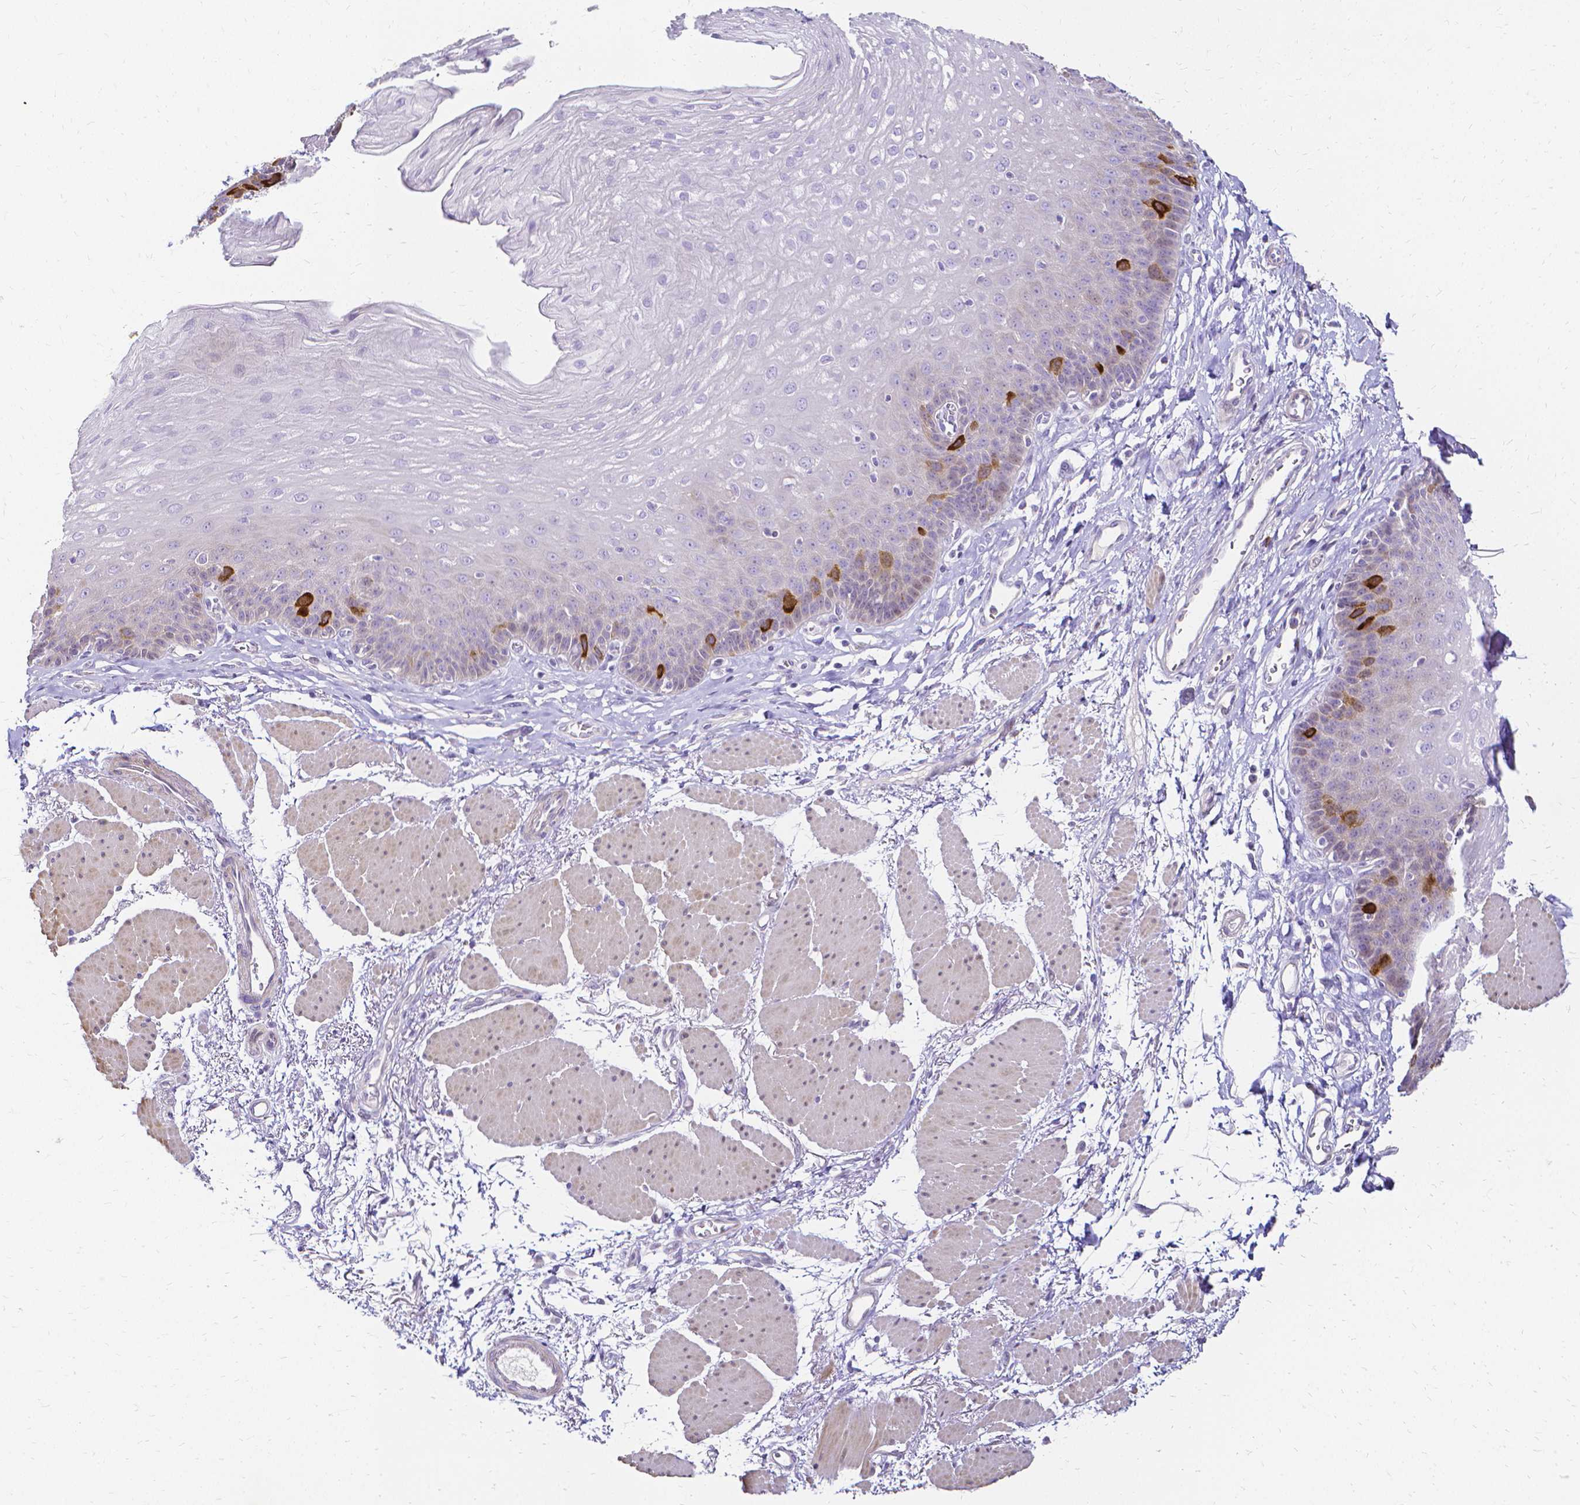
{"staining": {"intensity": "strong", "quantity": "<25%", "location": "cytoplasmic/membranous"}, "tissue": "esophagus", "cell_type": "Squamous epithelial cells", "image_type": "normal", "snomed": [{"axis": "morphology", "description": "Normal tissue, NOS"}, {"axis": "topography", "description": "Esophagus"}], "caption": "Immunohistochemistry (IHC) (DAB (3,3'-diaminobenzidine)) staining of normal esophagus displays strong cytoplasmic/membranous protein expression in about <25% of squamous epithelial cells.", "gene": "CCNB1", "patient": {"sex": "female", "age": 81}}